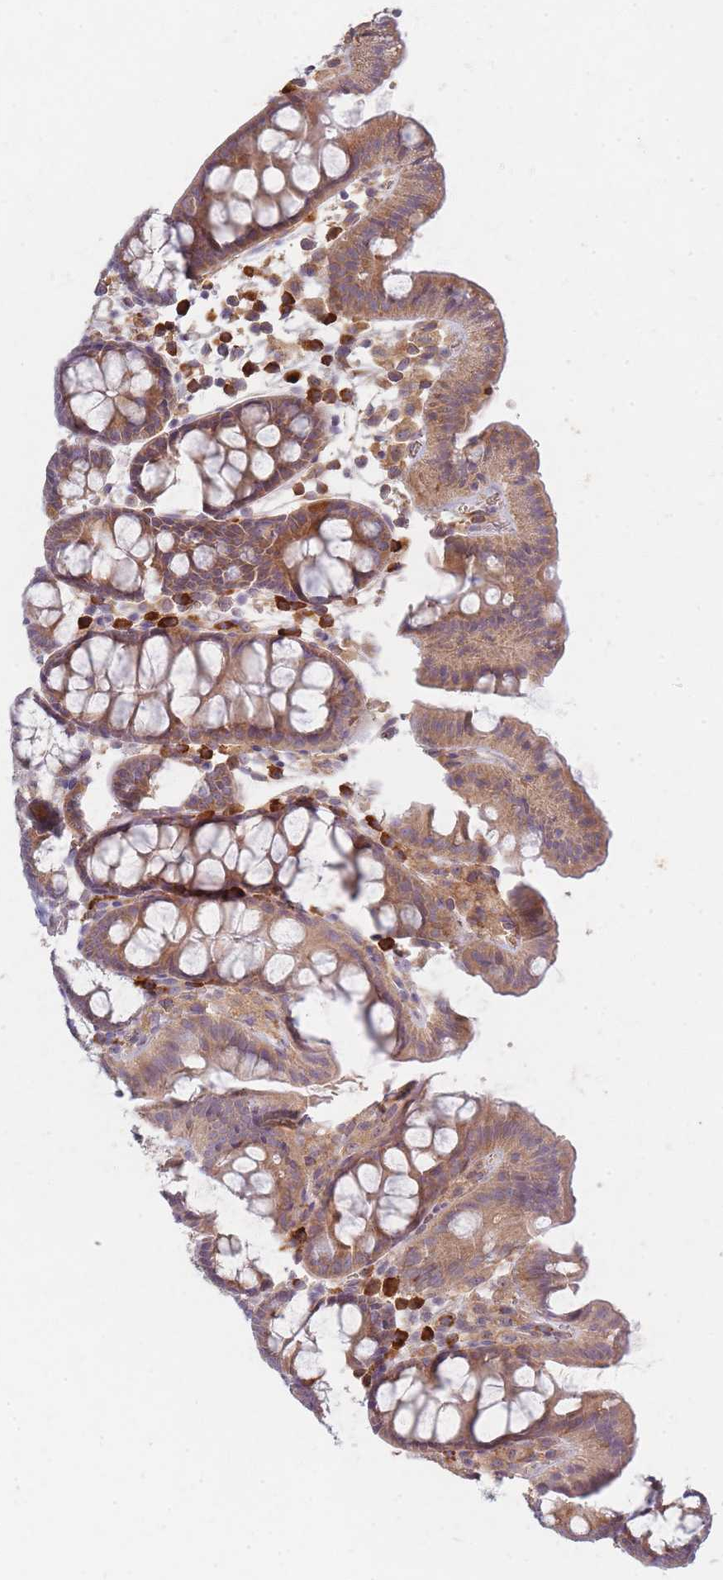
{"staining": {"intensity": "weak", "quantity": ">75%", "location": "cytoplasmic/membranous"}, "tissue": "colon", "cell_type": "Endothelial cells", "image_type": "normal", "snomed": [{"axis": "morphology", "description": "Normal tissue, NOS"}, {"axis": "topography", "description": "Colon"}], "caption": "A histopathology image showing weak cytoplasmic/membranous positivity in about >75% of endothelial cells in unremarkable colon, as visualized by brown immunohistochemical staining.", "gene": "SMIM14", "patient": {"sex": "male", "age": 75}}